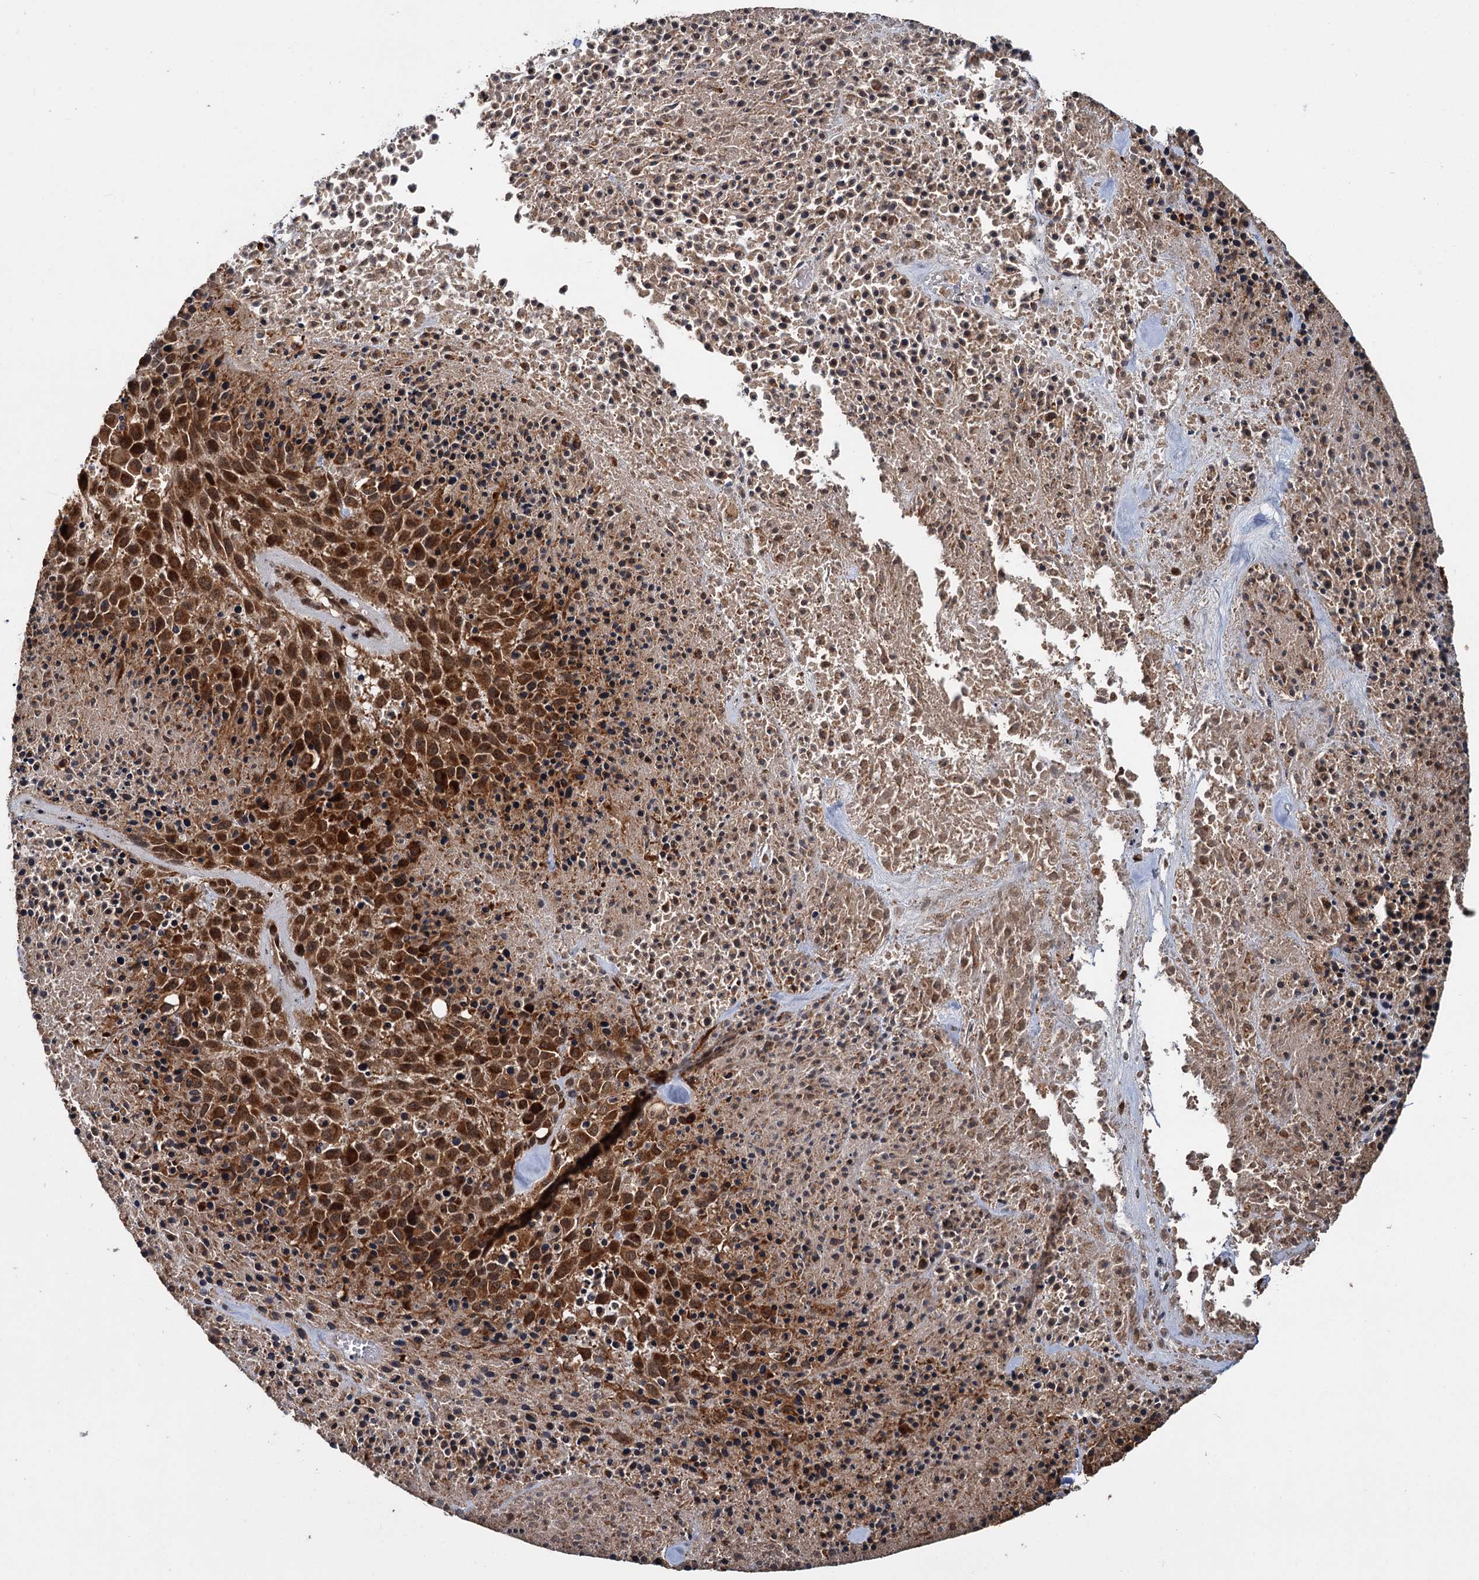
{"staining": {"intensity": "strong", "quantity": ">75%", "location": "cytoplasmic/membranous"}, "tissue": "melanoma", "cell_type": "Tumor cells", "image_type": "cancer", "snomed": [{"axis": "morphology", "description": "Malignant melanoma, Metastatic site"}, {"axis": "topography", "description": "Skin"}], "caption": "Protein staining displays strong cytoplasmic/membranous positivity in approximately >75% of tumor cells in melanoma. The protein of interest is stained brown, and the nuclei are stained in blue (DAB IHC with brightfield microscopy, high magnification).", "gene": "KANSL2", "patient": {"sex": "female", "age": 81}}